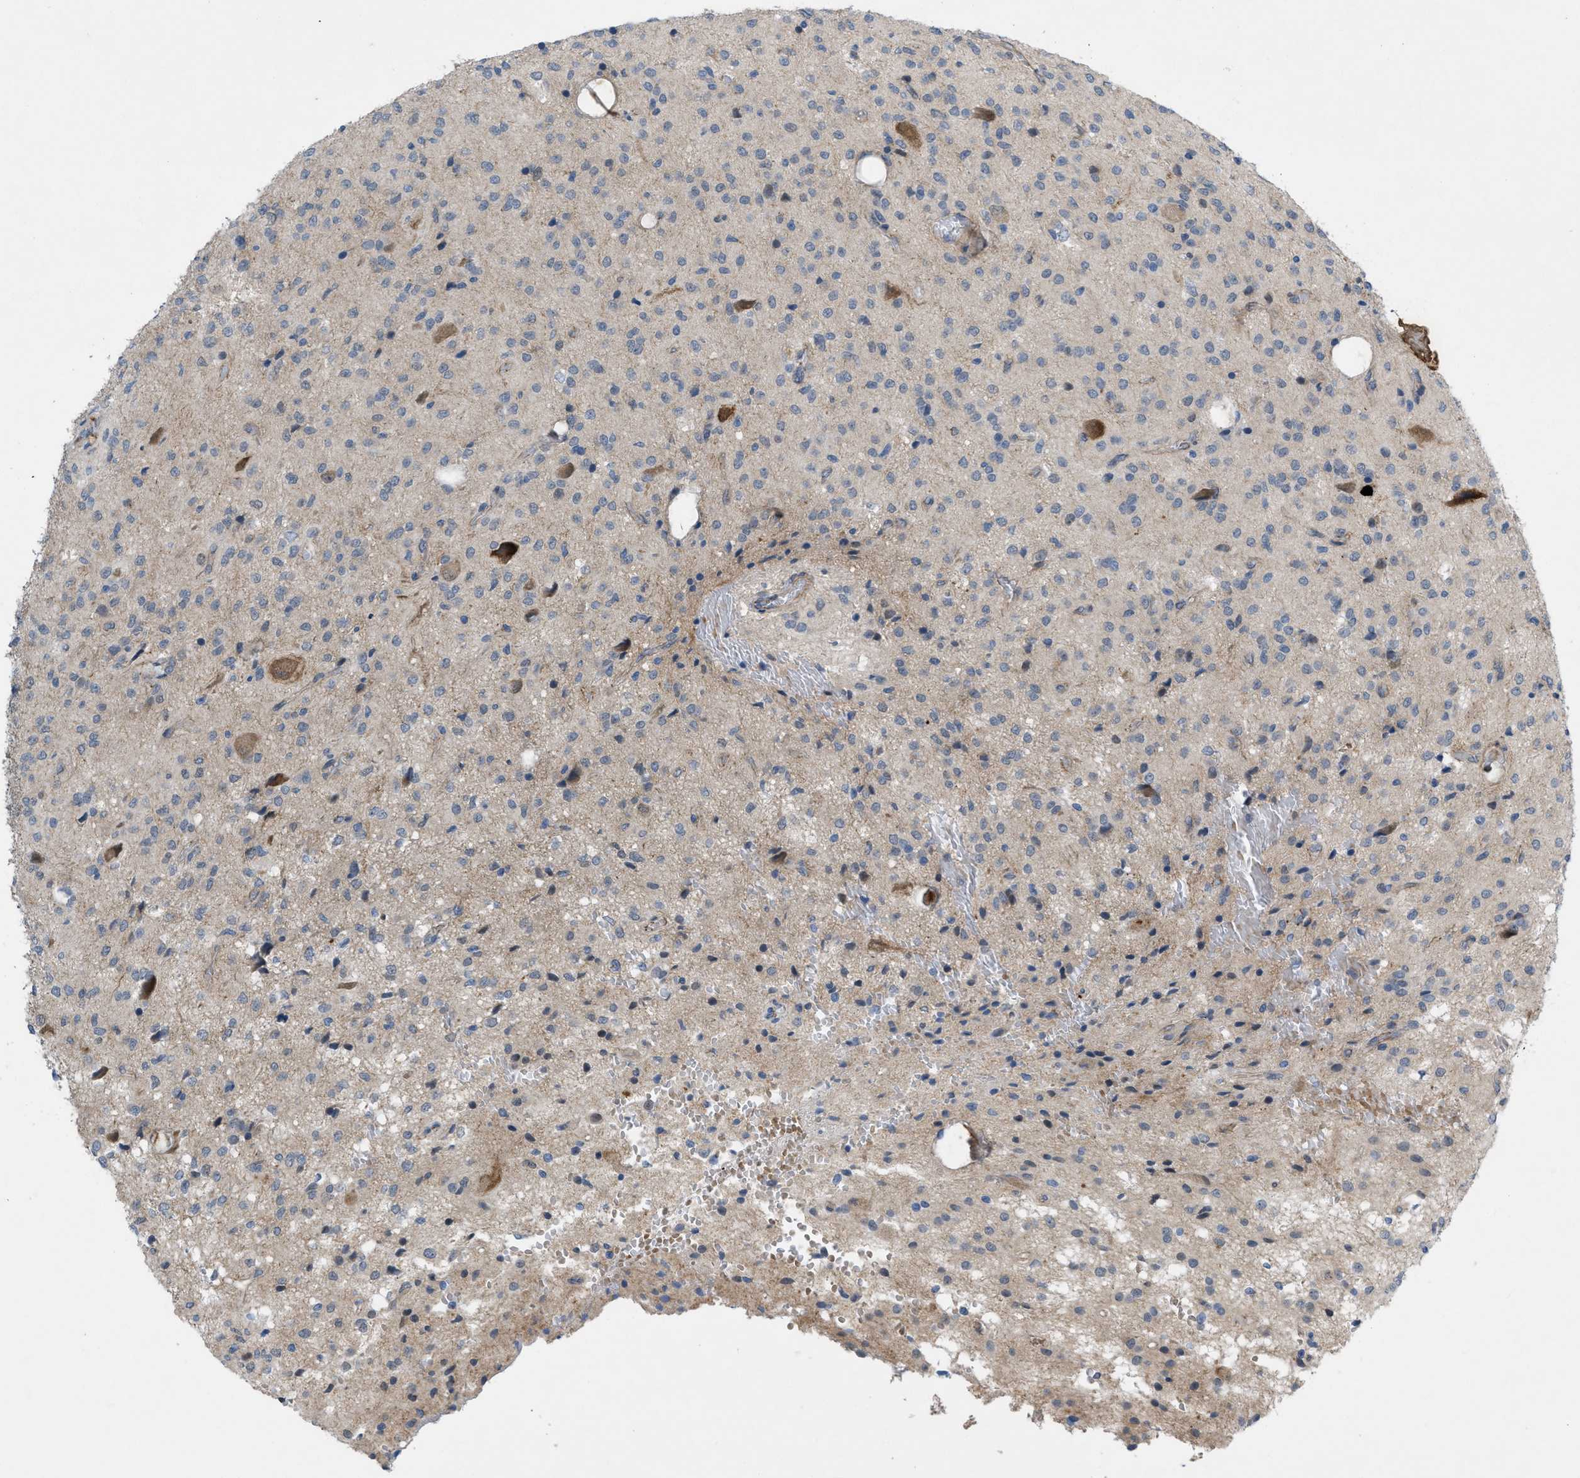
{"staining": {"intensity": "negative", "quantity": "none", "location": "none"}, "tissue": "glioma", "cell_type": "Tumor cells", "image_type": "cancer", "snomed": [{"axis": "morphology", "description": "Glioma, malignant, High grade"}, {"axis": "topography", "description": "Brain"}], "caption": "Malignant glioma (high-grade) stained for a protein using IHC displays no staining tumor cells.", "gene": "NDEL1", "patient": {"sex": "female", "age": 59}}